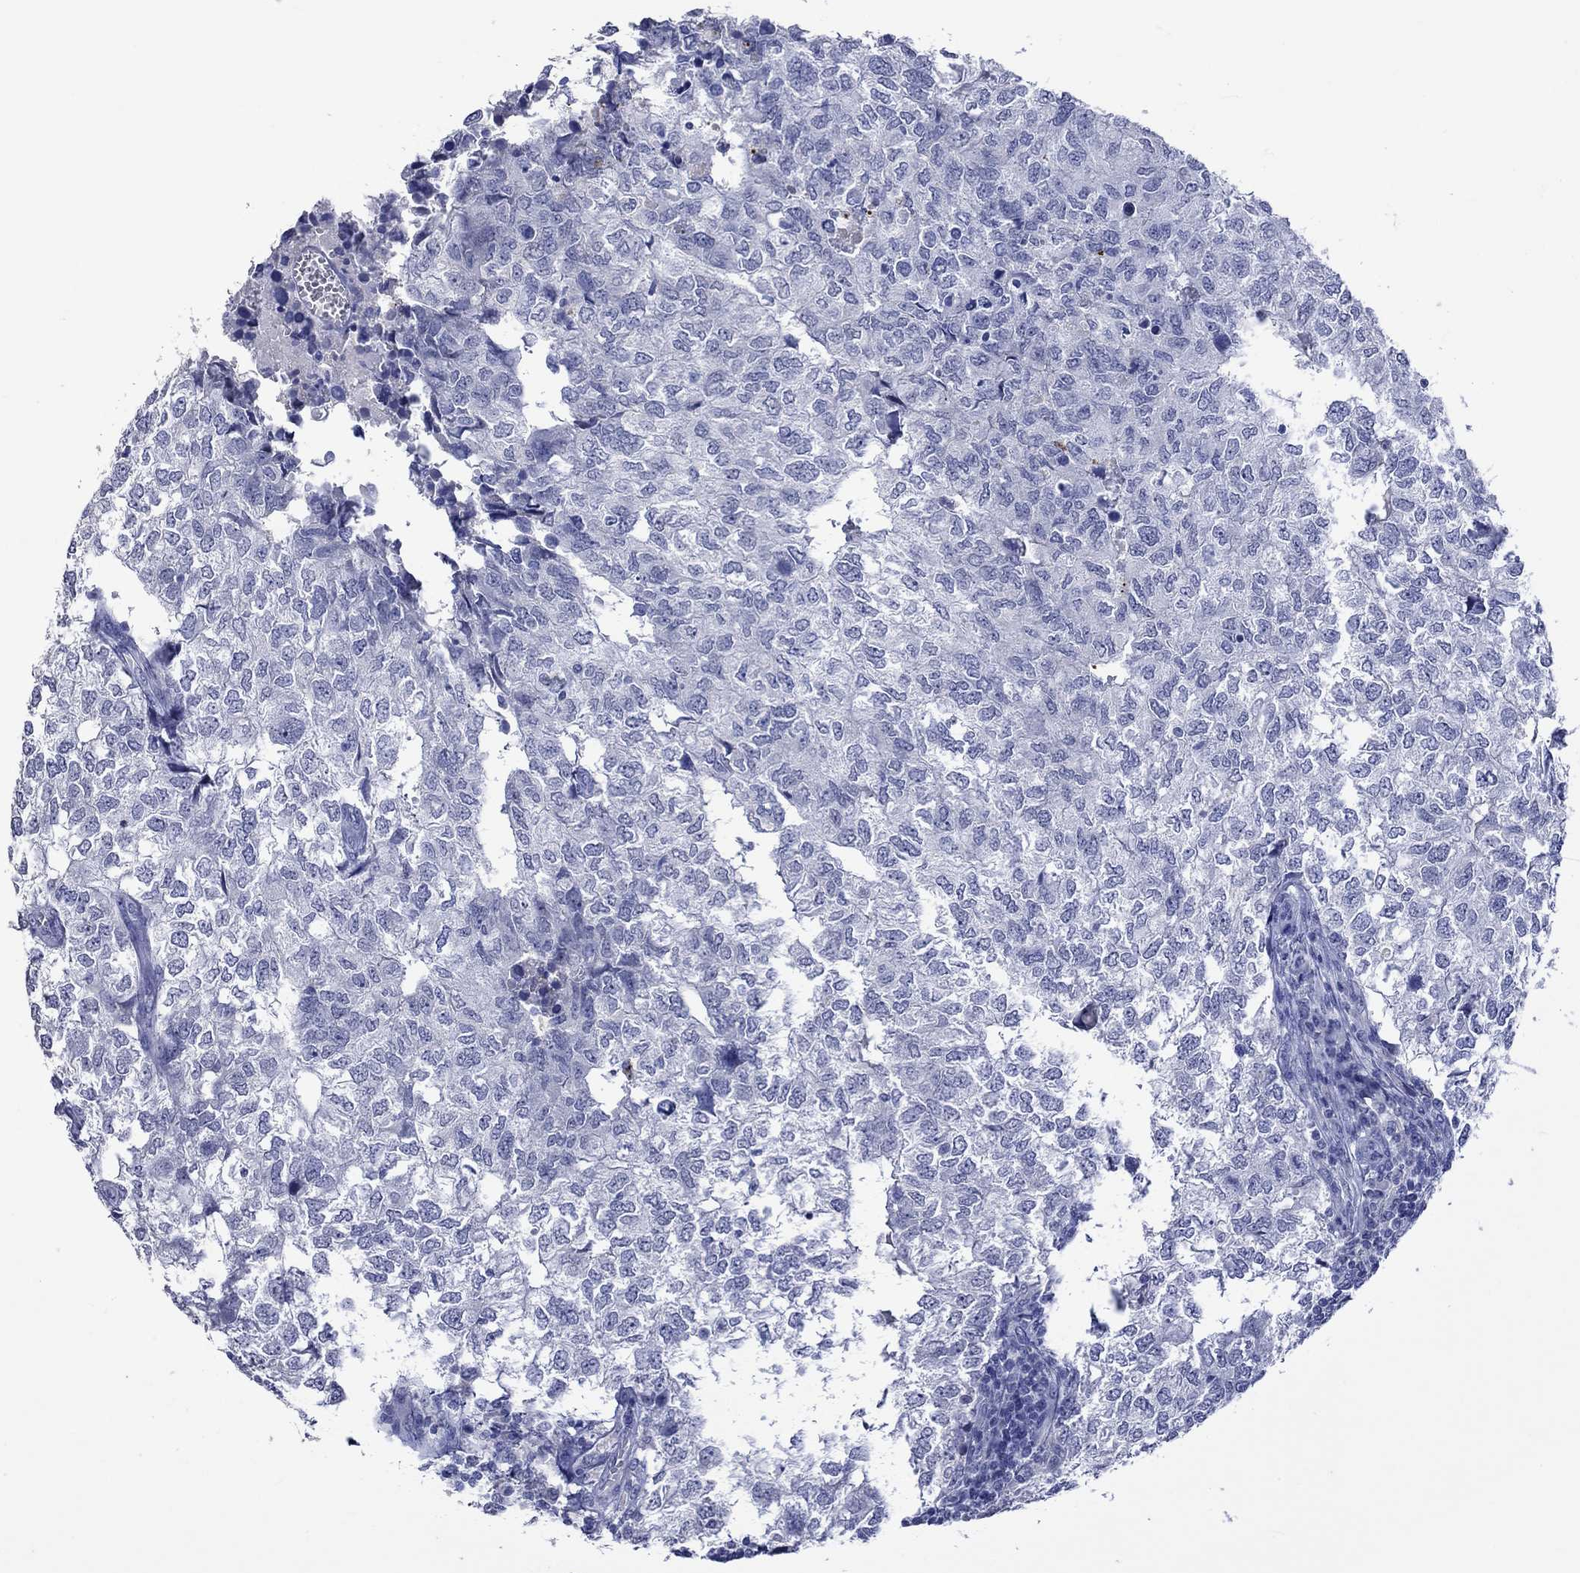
{"staining": {"intensity": "negative", "quantity": "none", "location": "none"}, "tissue": "breast cancer", "cell_type": "Tumor cells", "image_type": "cancer", "snomed": [{"axis": "morphology", "description": "Duct carcinoma"}, {"axis": "topography", "description": "Breast"}], "caption": "There is no significant staining in tumor cells of invasive ductal carcinoma (breast). (DAB IHC, high magnification).", "gene": "KLHL35", "patient": {"sex": "female", "age": 30}}